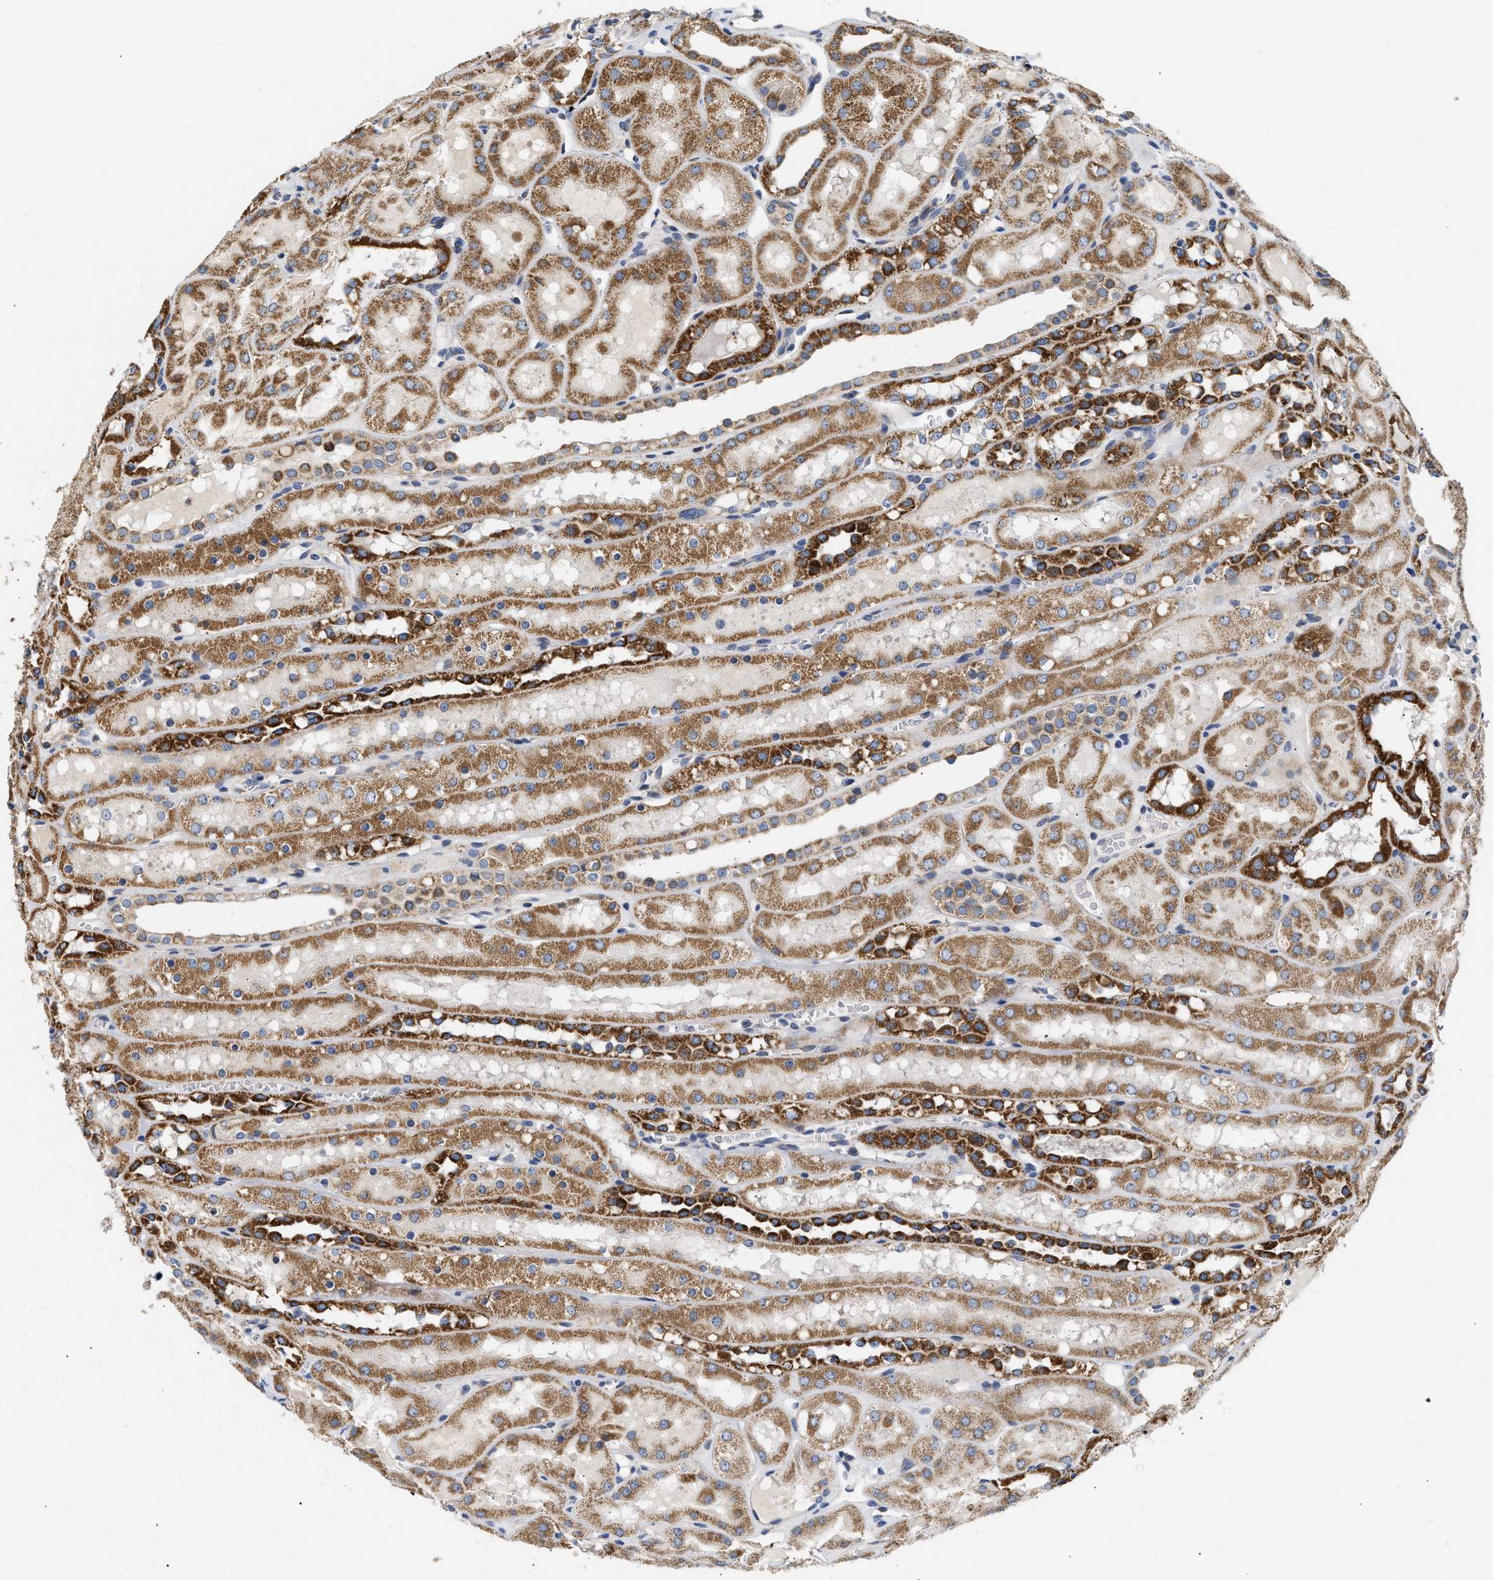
{"staining": {"intensity": "negative", "quantity": "none", "location": "none"}, "tissue": "kidney", "cell_type": "Cells in glomeruli", "image_type": "normal", "snomed": [{"axis": "morphology", "description": "Normal tissue, NOS"}, {"axis": "topography", "description": "Kidney"}, {"axis": "topography", "description": "Urinary bladder"}], "caption": "This is an immunohistochemistry (IHC) photomicrograph of normal kidney. There is no expression in cells in glomeruli.", "gene": "TMEM168", "patient": {"sex": "male", "age": 16}}